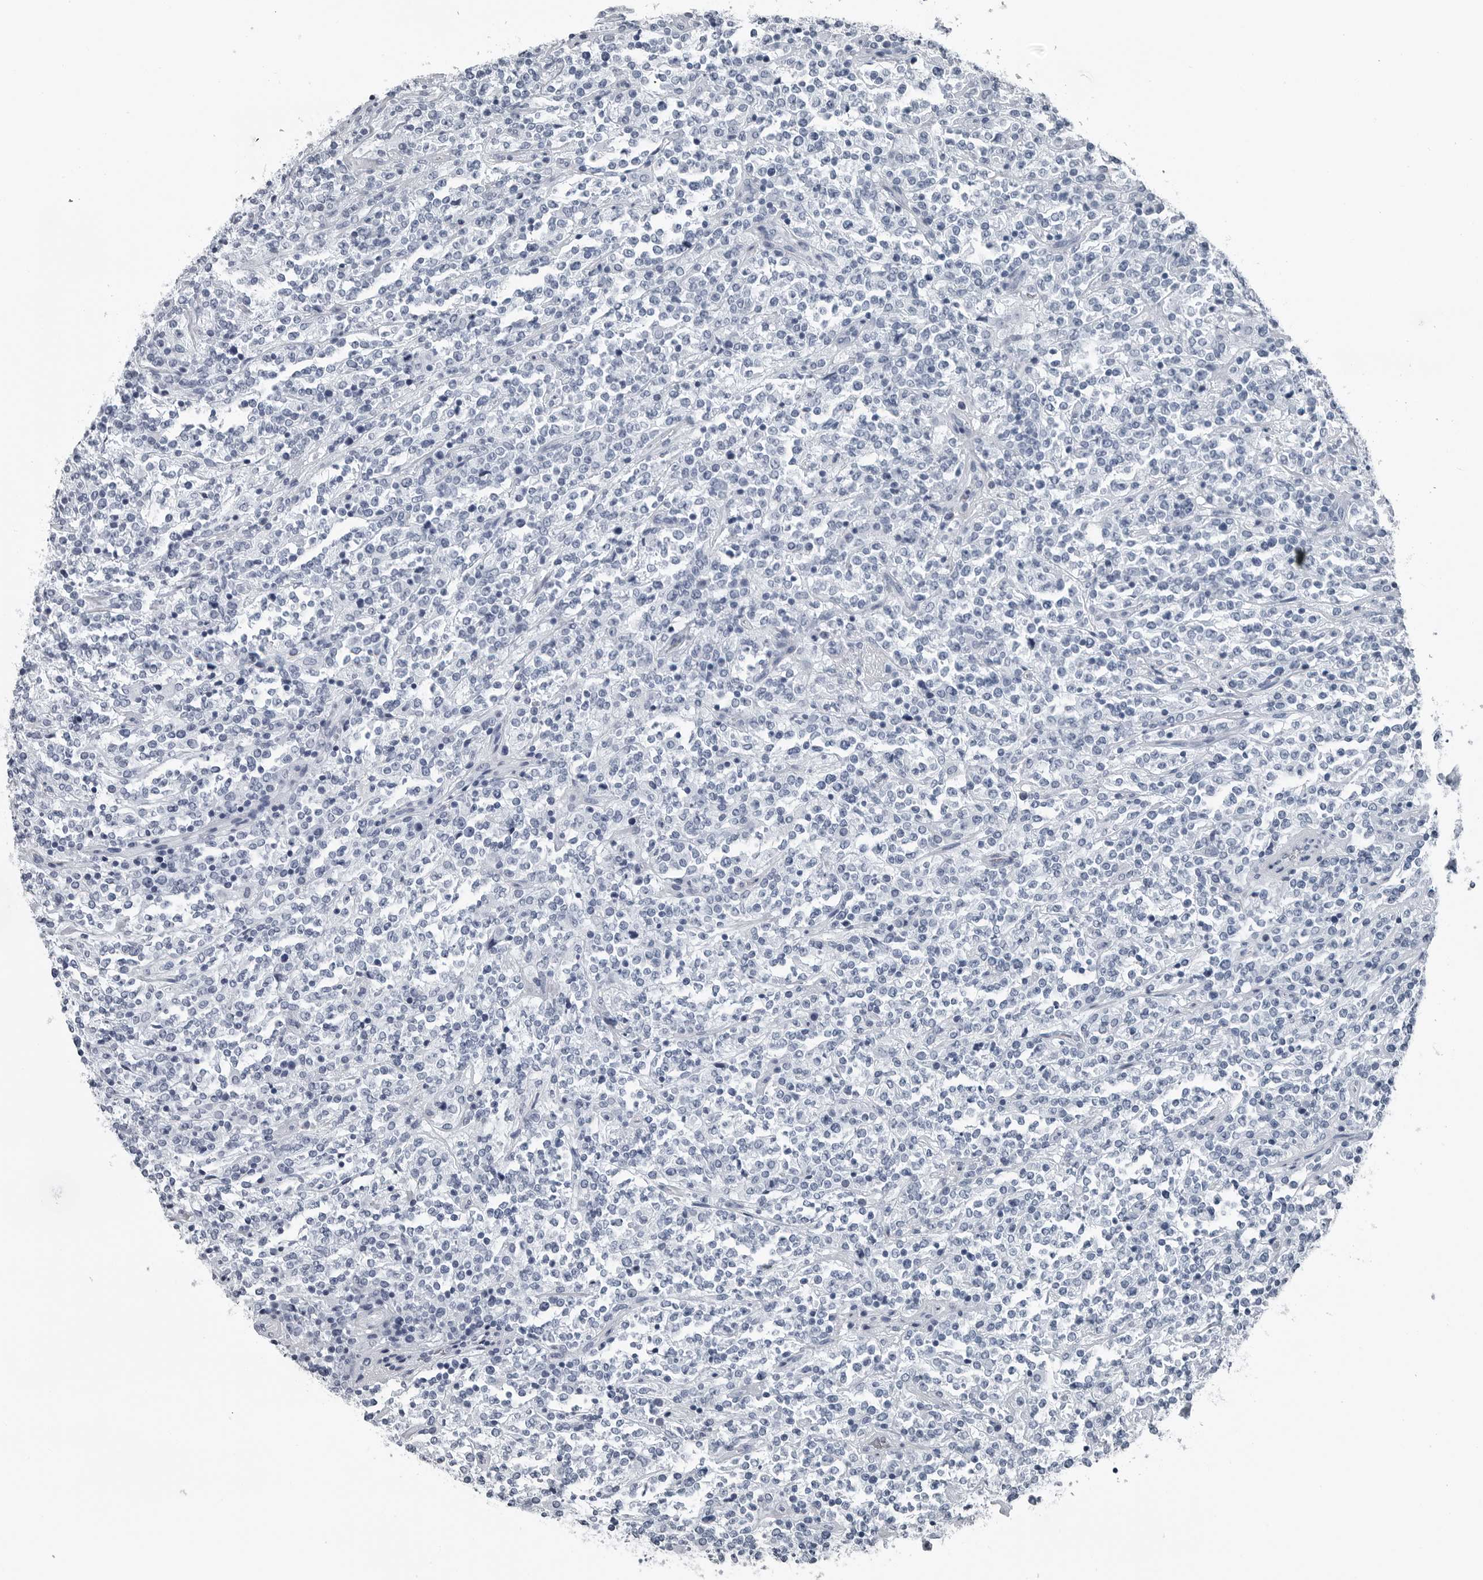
{"staining": {"intensity": "negative", "quantity": "none", "location": "none"}, "tissue": "lymphoma", "cell_type": "Tumor cells", "image_type": "cancer", "snomed": [{"axis": "morphology", "description": "Malignant lymphoma, non-Hodgkin's type, High grade"}, {"axis": "topography", "description": "Soft tissue"}], "caption": "A histopathology image of human malignant lymphoma, non-Hodgkin's type (high-grade) is negative for staining in tumor cells.", "gene": "SPINK1", "patient": {"sex": "male", "age": 18}}